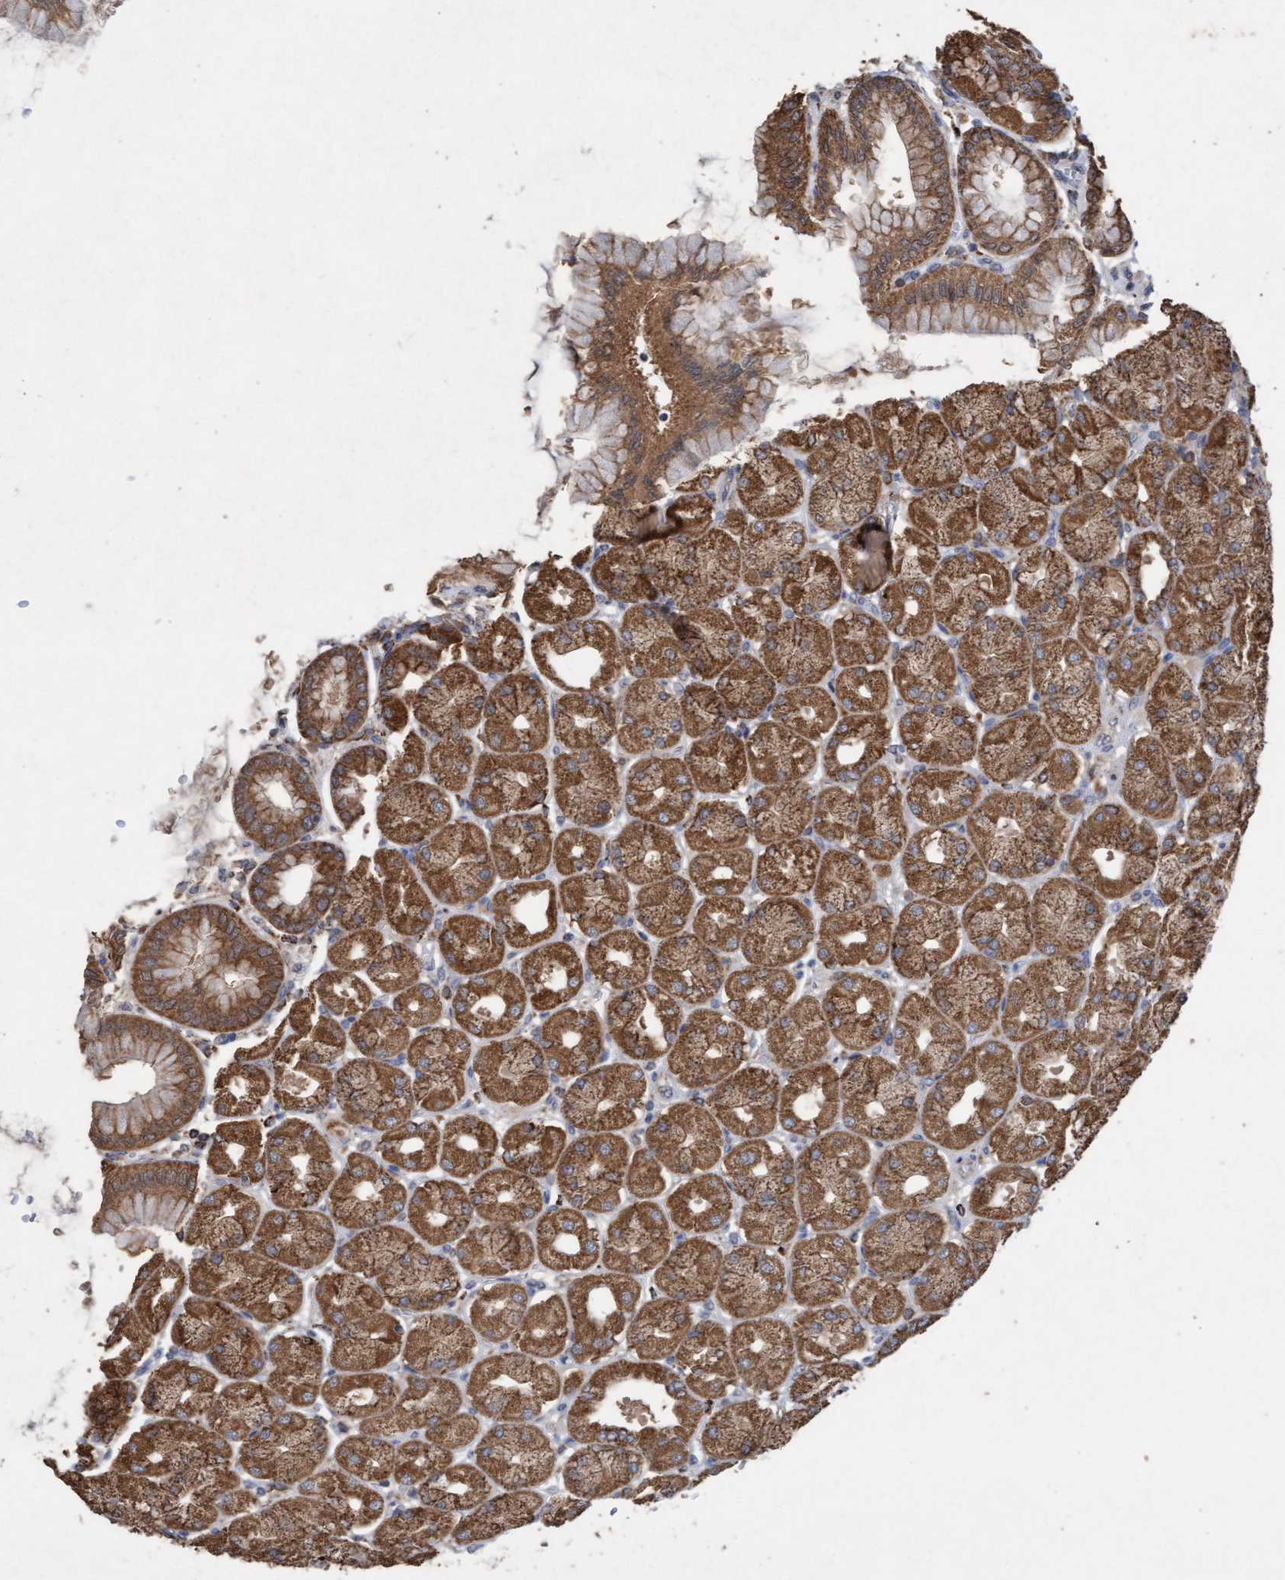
{"staining": {"intensity": "moderate", "quantity": ">75%", "location": "cytoplasmic/membranous"}, "tissue": "stomach", "cell_type": "Glandular cells", "image_type": "normal", "snomed": [{"axis": "morphology", "description": "Normal tissue, NOS"}, {"axis": "topography", "description": "Stomach, upper"}], "caption": "Immunohistochemistry photomicrograph of unremarkable stomach stained for a protein (brown), which exhibits medium levels of moderate cytoplasmic/membranous positivity in about >75% of glandular cells.", "gene": "ATPAF2", "patient": {"sex": "female", "age": 56}}